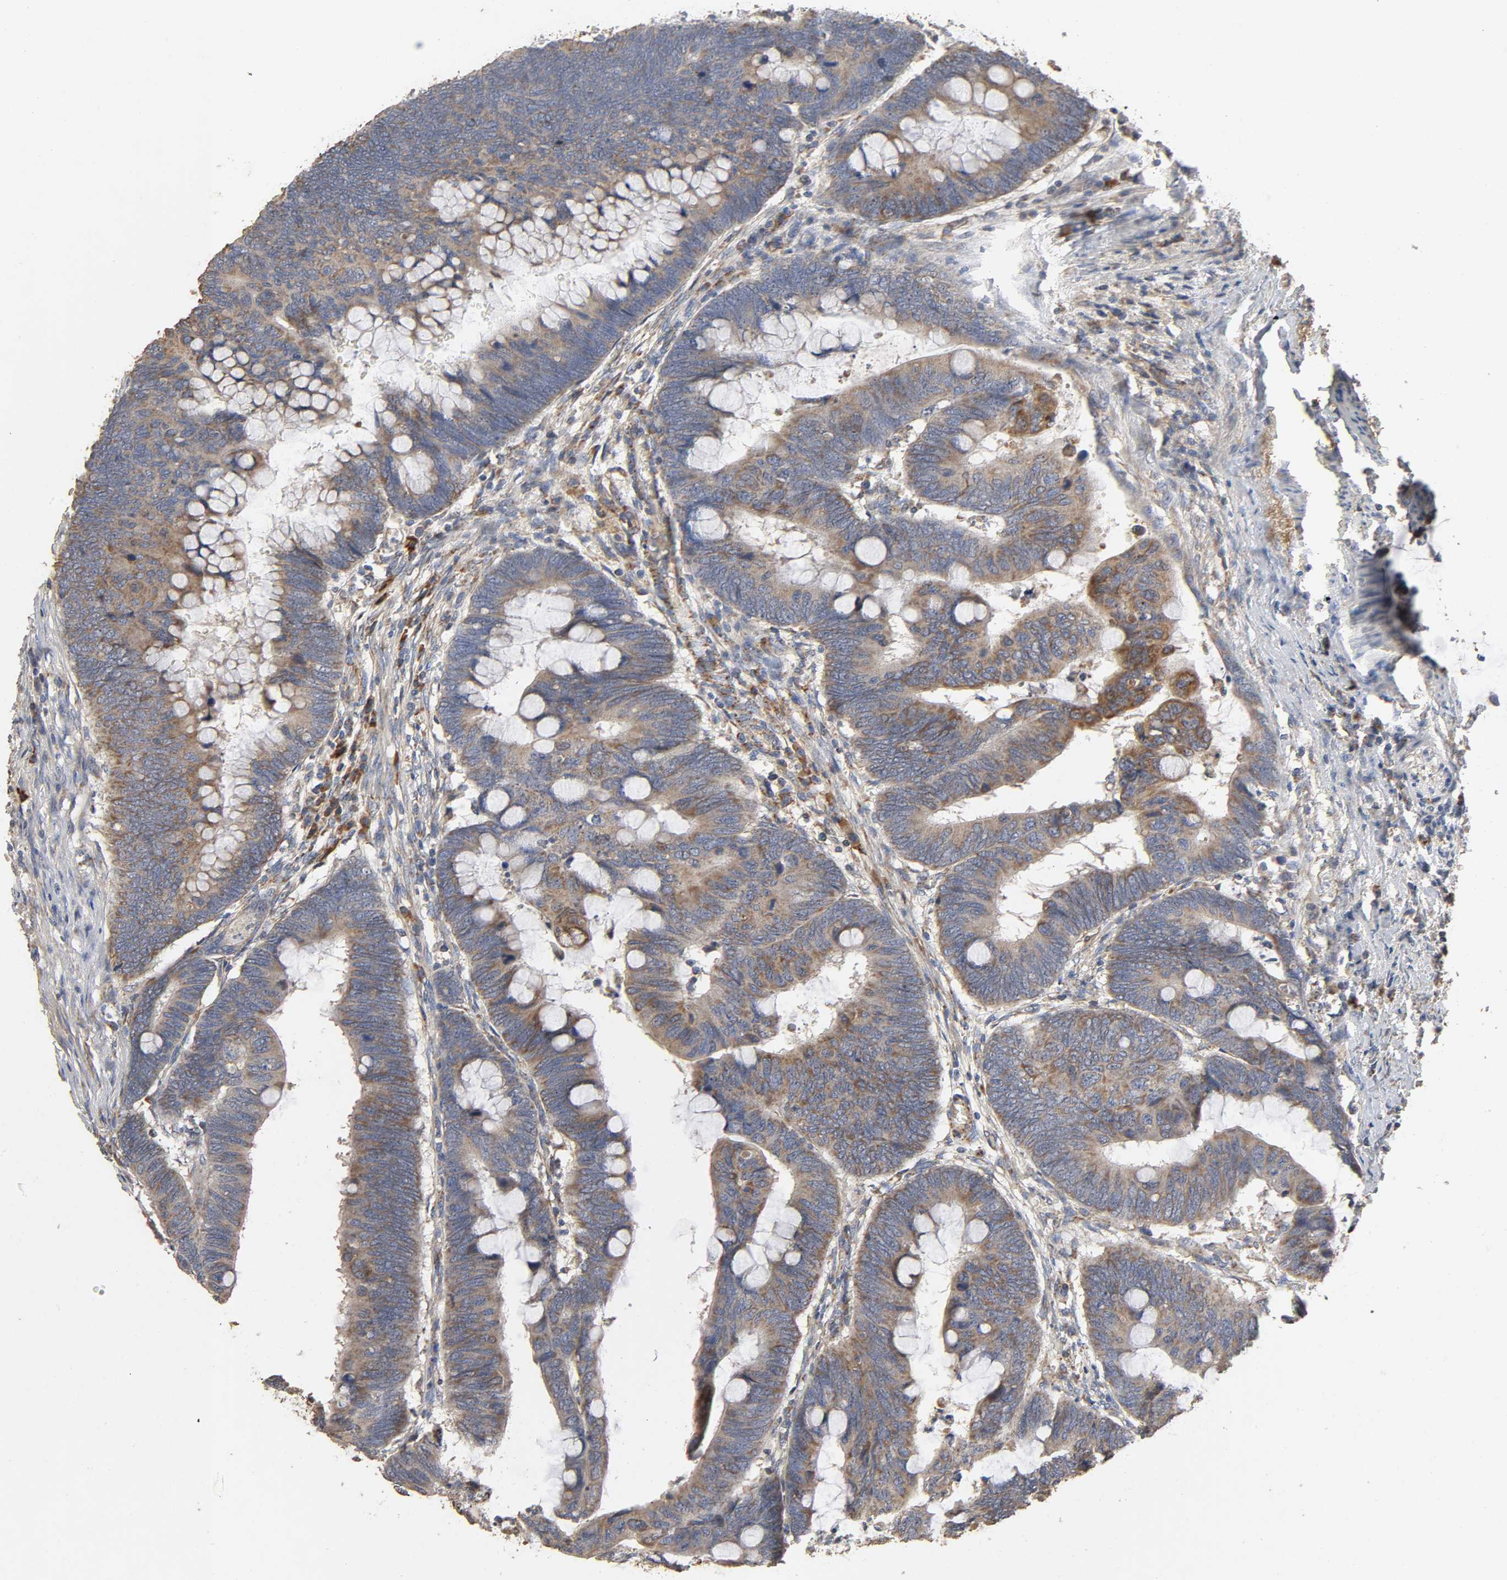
{"staining": {"intensity": "moderate", "quantity": "25%-75%", "location": "cytoplasmic/membranous"}, "tissue": "colorectal cancer", "cell_type": "Tumor cells", "image_type": "cancer", "snomed": [{"axis": "morphology", "description": "Normal tissue, NOS"}, {"axis": "morphology", "description": "Adenocarcinoma, NOS"}, {"axis": "topography", "description": "Rectum"}, {"axis": "topography", "description": "Peripheral nerve tissue"}], "caption": "The micrograph displays staining of adenocarcinoma (colorectal), revealing moderate cytoplasmic/membranous protein positivity (brown color) within tumor cells. Using DAB (brown) and hematoxylin (blue) stains, captured at high magnification using brightfield microscopy.", "gene": "NDUFS3", "patient": {"sex": "male", "age": 92}}